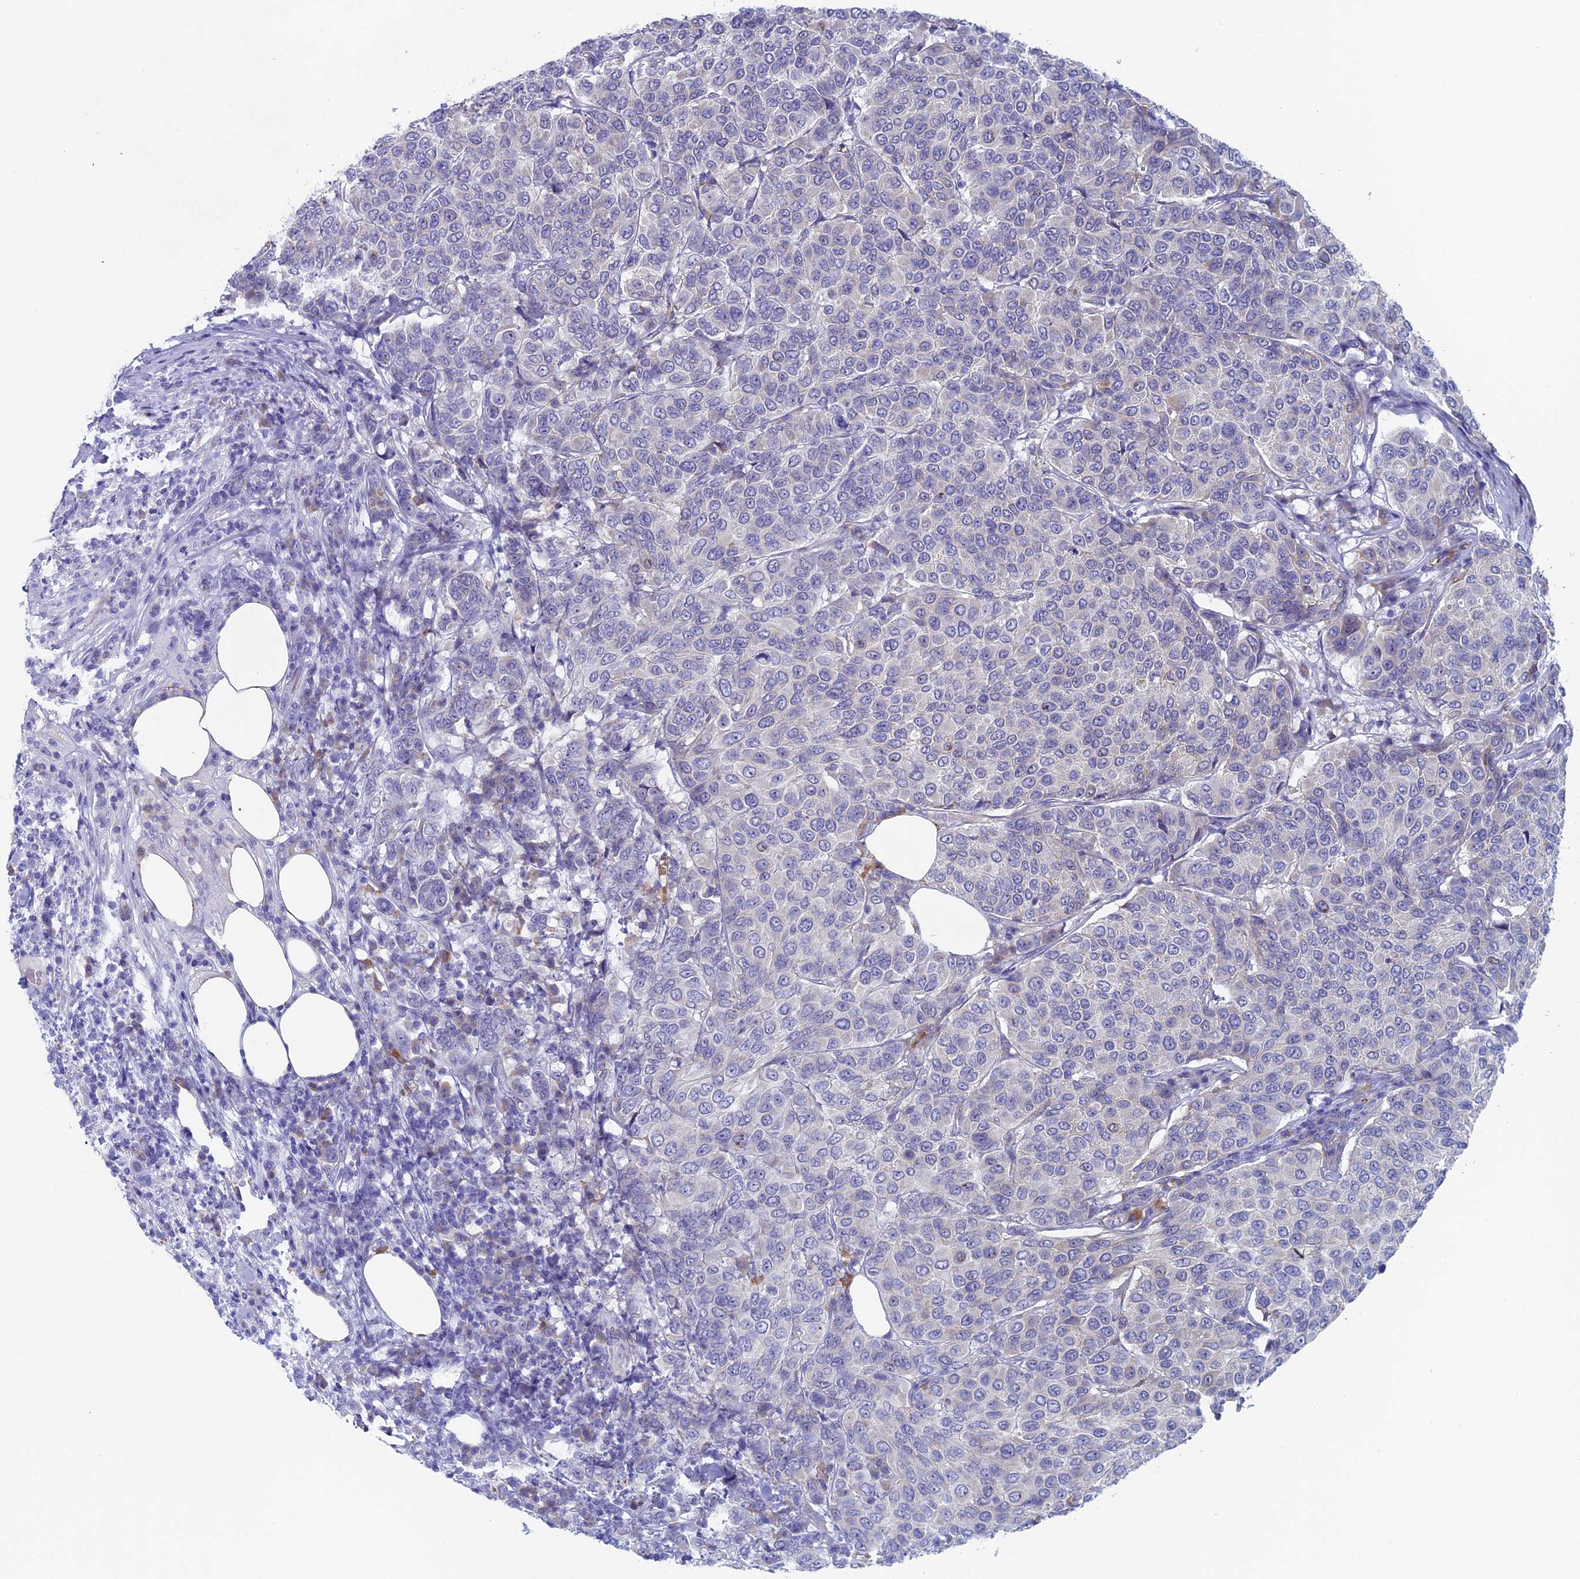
{"staining": {"intensity": "negative", "quantity": "none", "location": "none"}, "tissue": "breast cancer", "cell_type": "Tumor cells", "image_type": "cancer", "snomed": [{"axis": "morphology", "description": "Duct carcinoma"}, {"axis": "topography", "description": "Breast"}], "caption": "The immunohistochemistry image has no significant expression in tumor cells of breast cancer tissue.", "gene": "MAGEB6", "patient": {"sex": "female", "age": 55}}